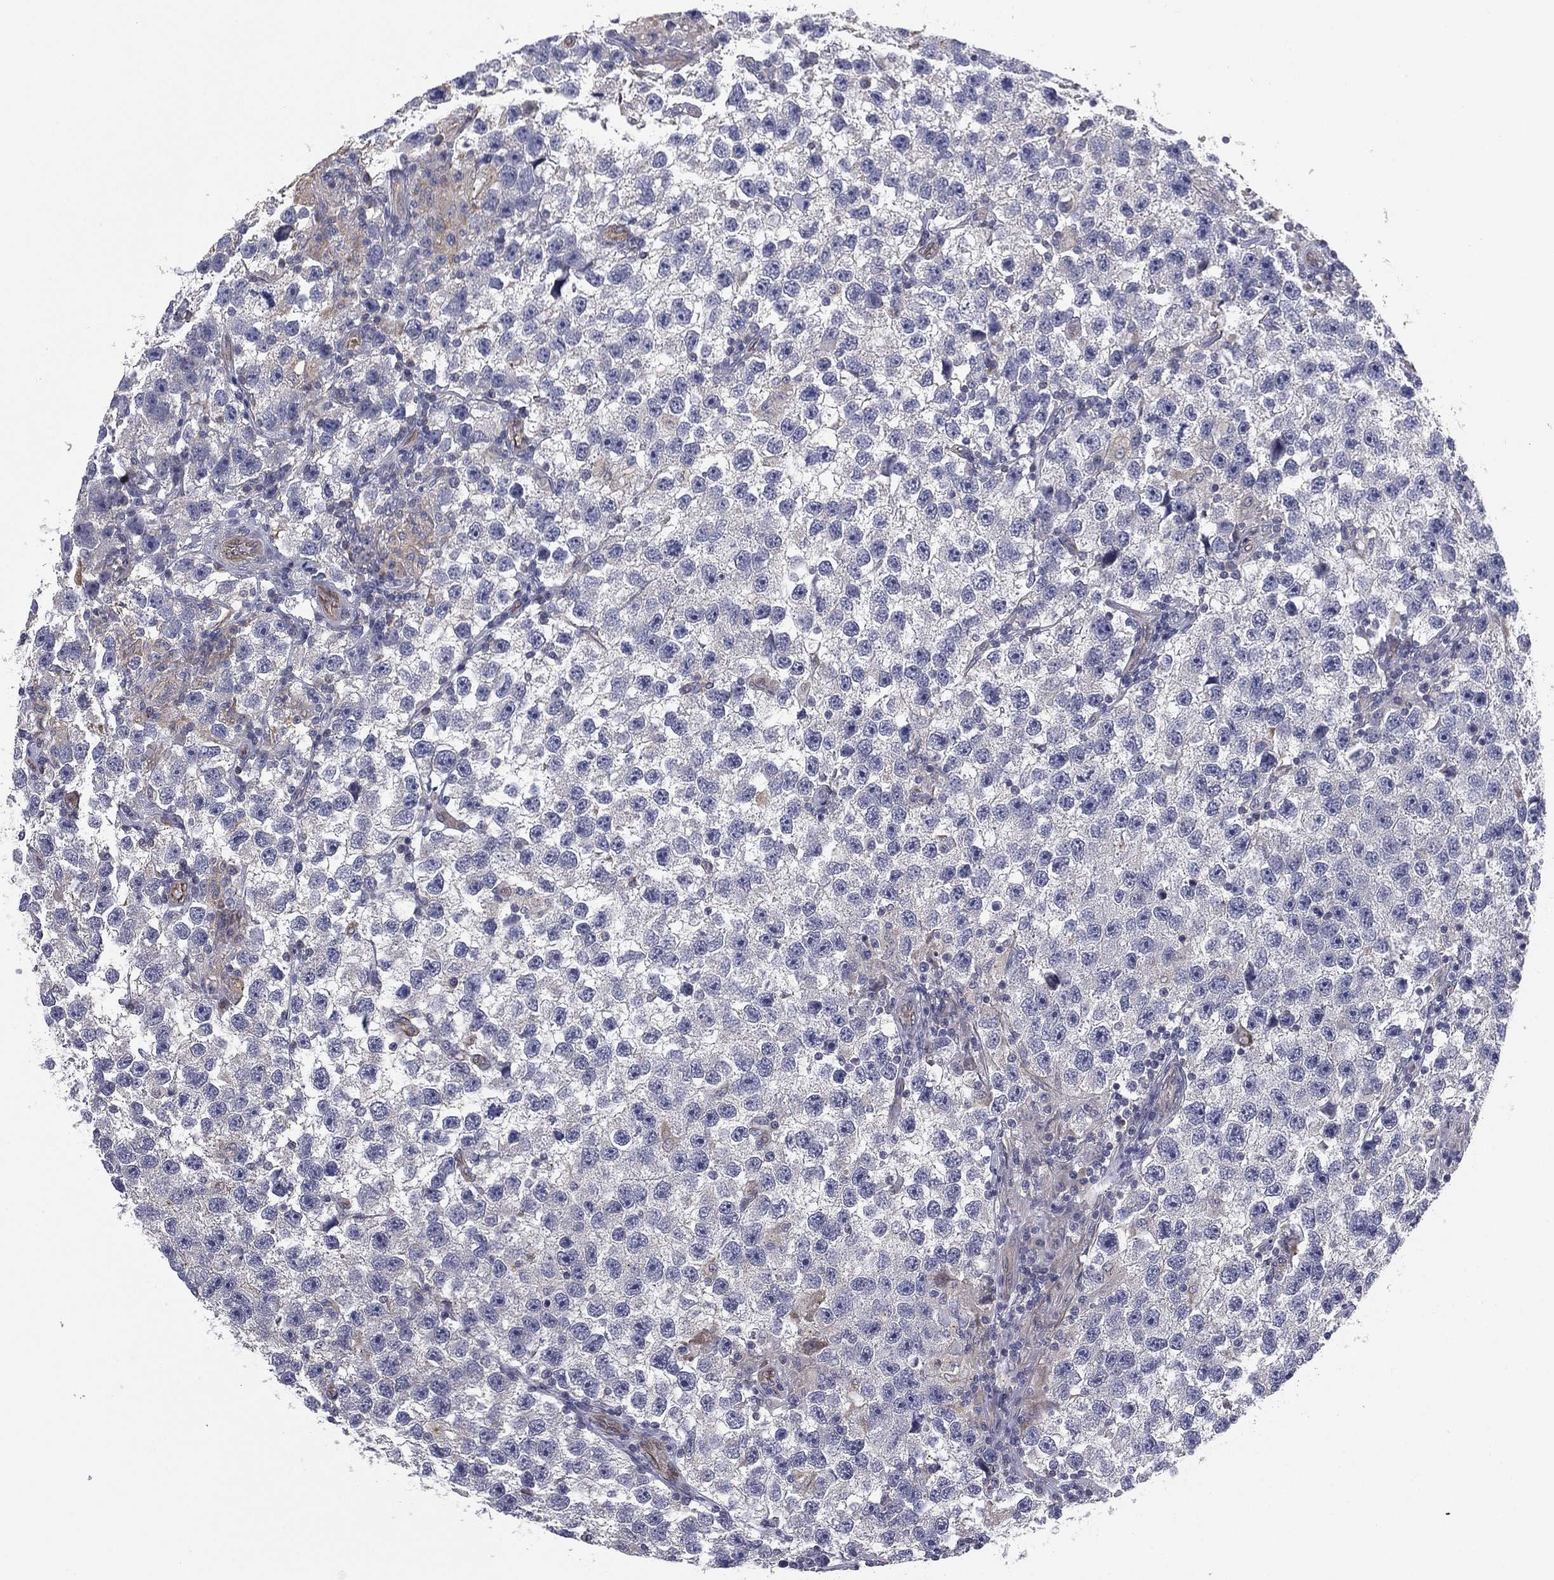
{"staining": {"intensity": "negative", "quantity": "none", "location": "none"}, "tissue": "testis cancer", "cell_type": "Tumor cells", "image_type": "cancer", "snomed": [{"axis": "morphology", "description": "Seminoma, NOS"}, {"axis": "topography", "description": "Testis"}], "caption": "Tumor cells show no significant expression in testis cancer.", "gene": "SCUBE1", "patient": {"sex": "male", "age": 26}}